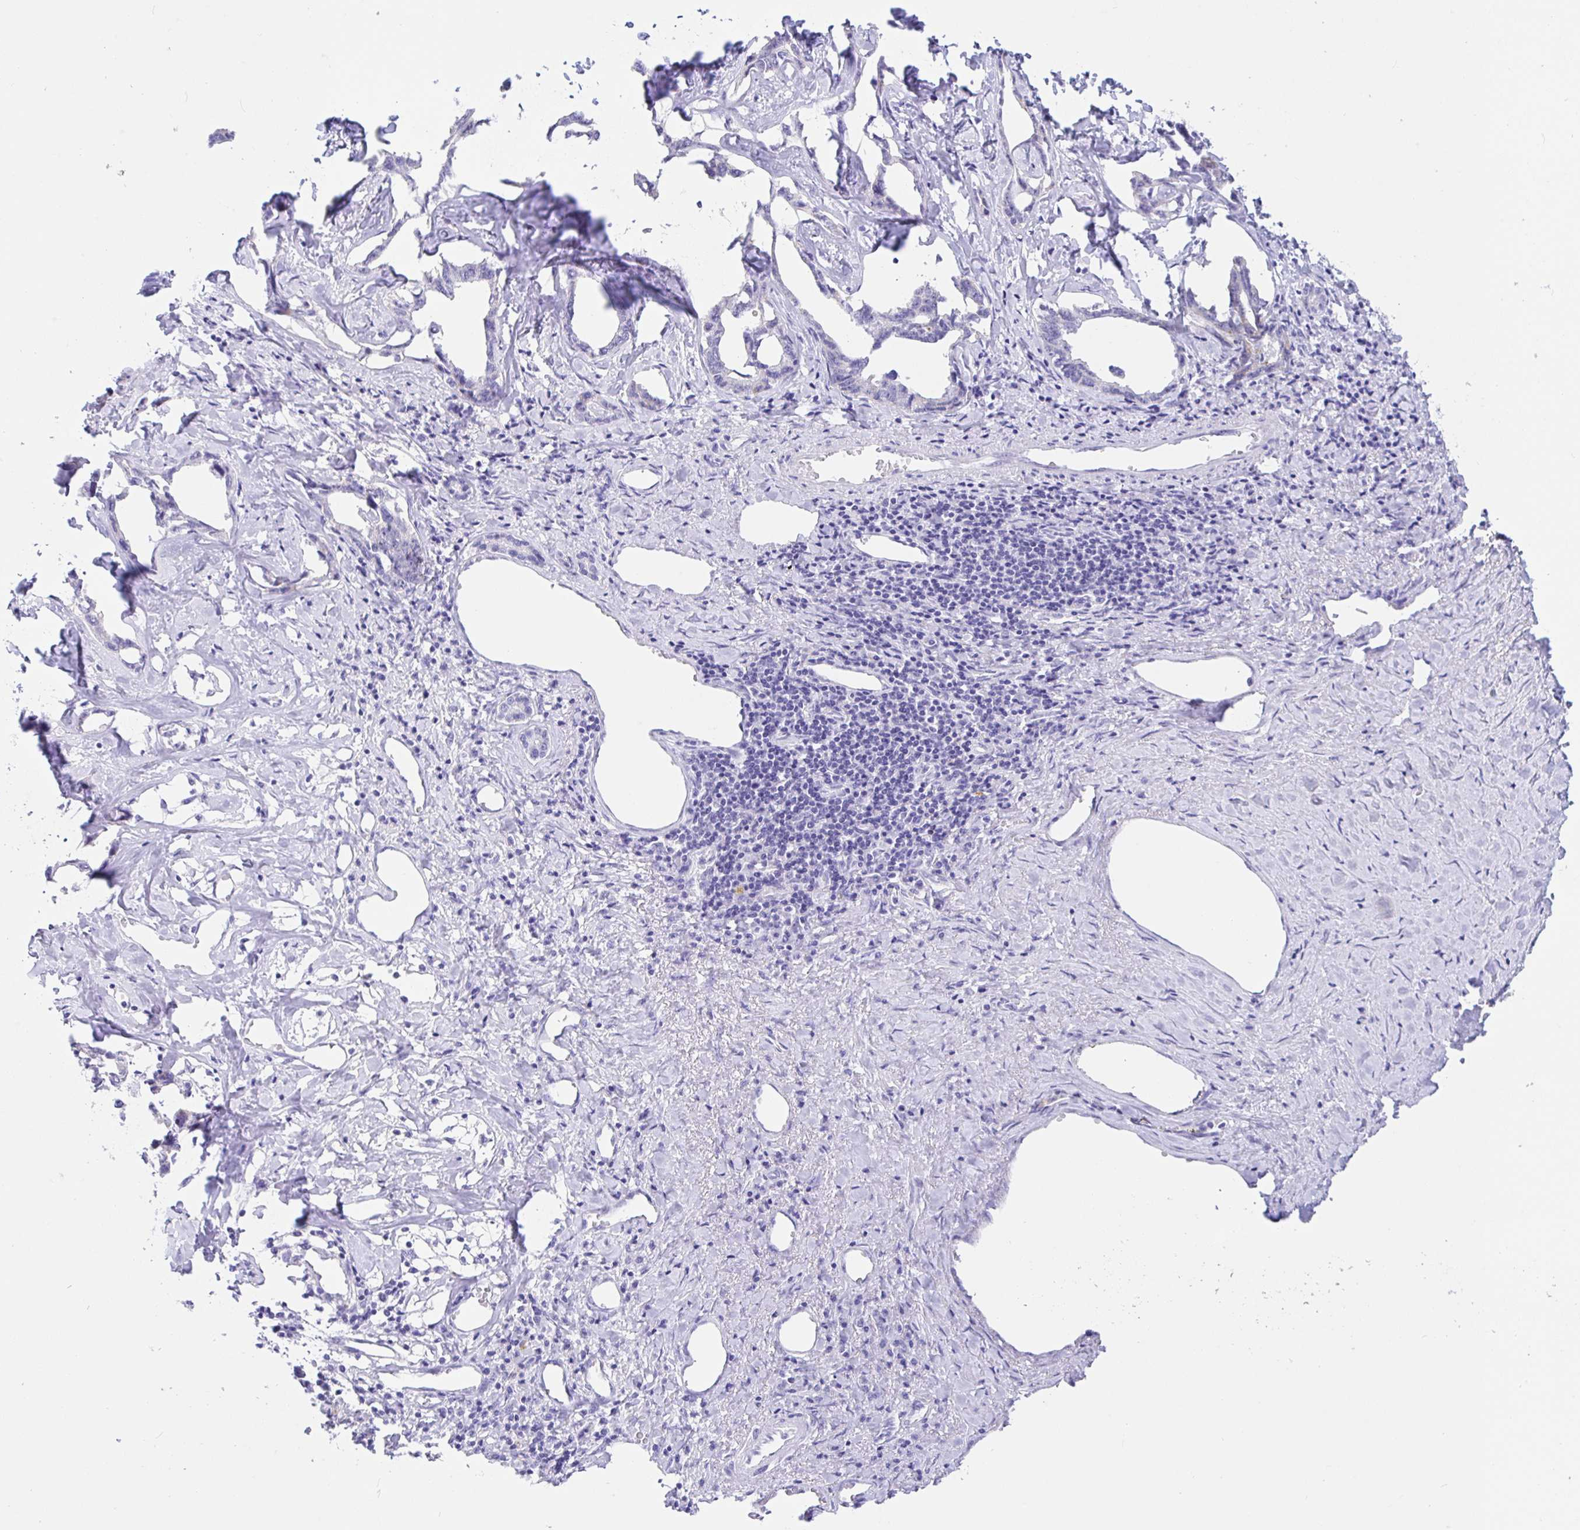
{"staining": {"intensity": "negative", "quantity": "none", "location": "none"}, "tissue": "liver cancer", "cell_type": "Tumor cells", "image_type": "cancer", "snomed": [{"axis": "morphology", "description": "Cholangiocarcinoma"}, {"axis": "topography", "description": "Liver"}], "caption": "This photomicrograph is of liver cancer (cholangiocarcinoma) stained with IHC to label a protein in brown with the nuclei are counter-stained blue. There is no expression in tumor cells.", "gene": "PRAMEF19", "patient": {"sex": "male", "age": 59}}